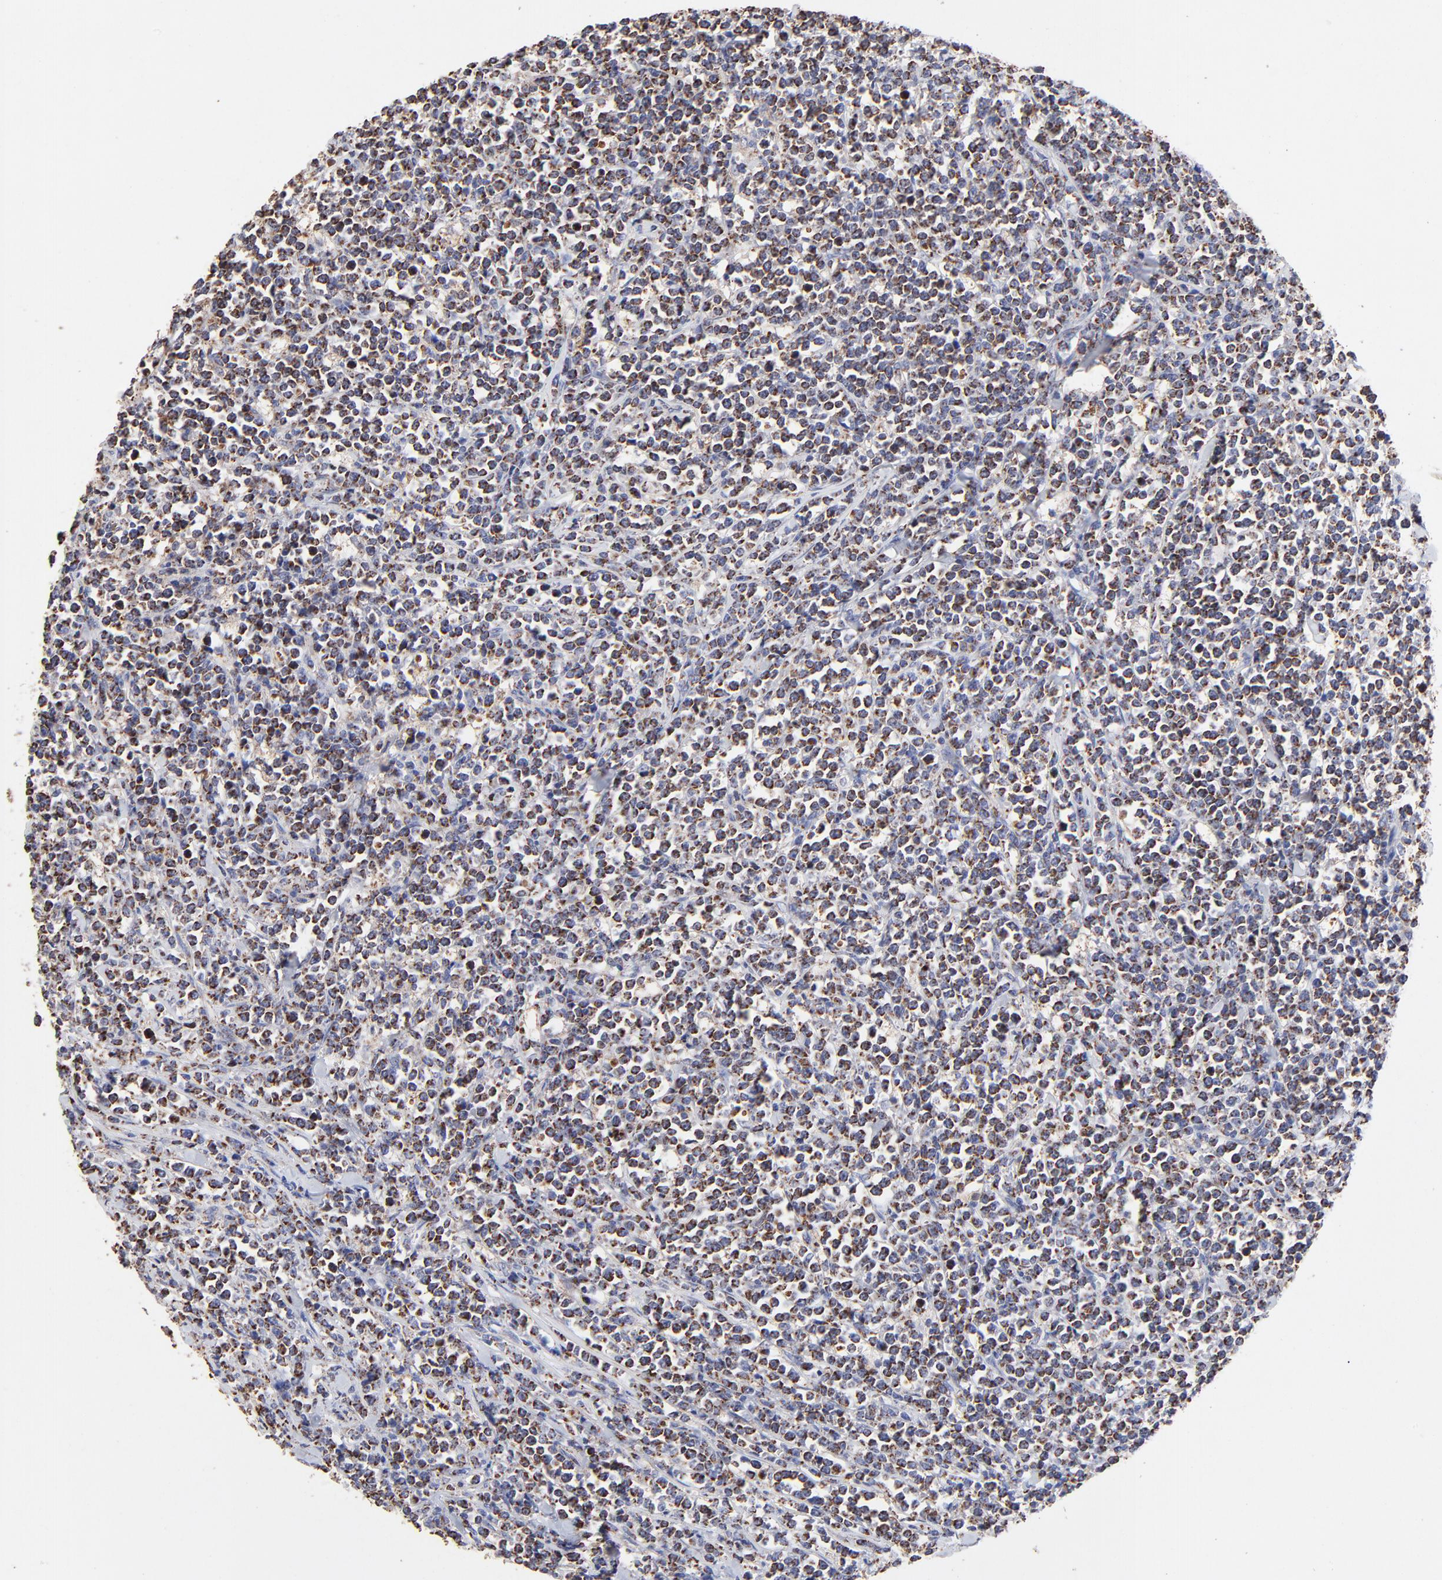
{"staining": {"intensity": "moderate", "quantity": ">75%", "location": "cytoplasmic/membranous"}, "tissue": "lymphoma", "cell_type": "Tumor cells", "image_type": "cancer", "snomed": [{"axis": "morphology", "description": "Malignant lymphoma, non-Hodgkin's type, High grade"}, {"axis": "topography", "description": "Small intestine"}, {"axis": "topography", "description": "Colon"}], "caption": "Immunohistochemistry (IHC) staining of lymphoma, which exhibits medium levels of moderate cytoplasmic/membranous staining in approximately >75% of tumor cells indicating moderate cytoplasmic/membranous protein positivity. The staining was performed using DAB (brown) for protein detection and nuclei were counterstained in hematoxylin (blue).", "gene": "SSBP1", "patient": {"sex": "male", "age": 8}}